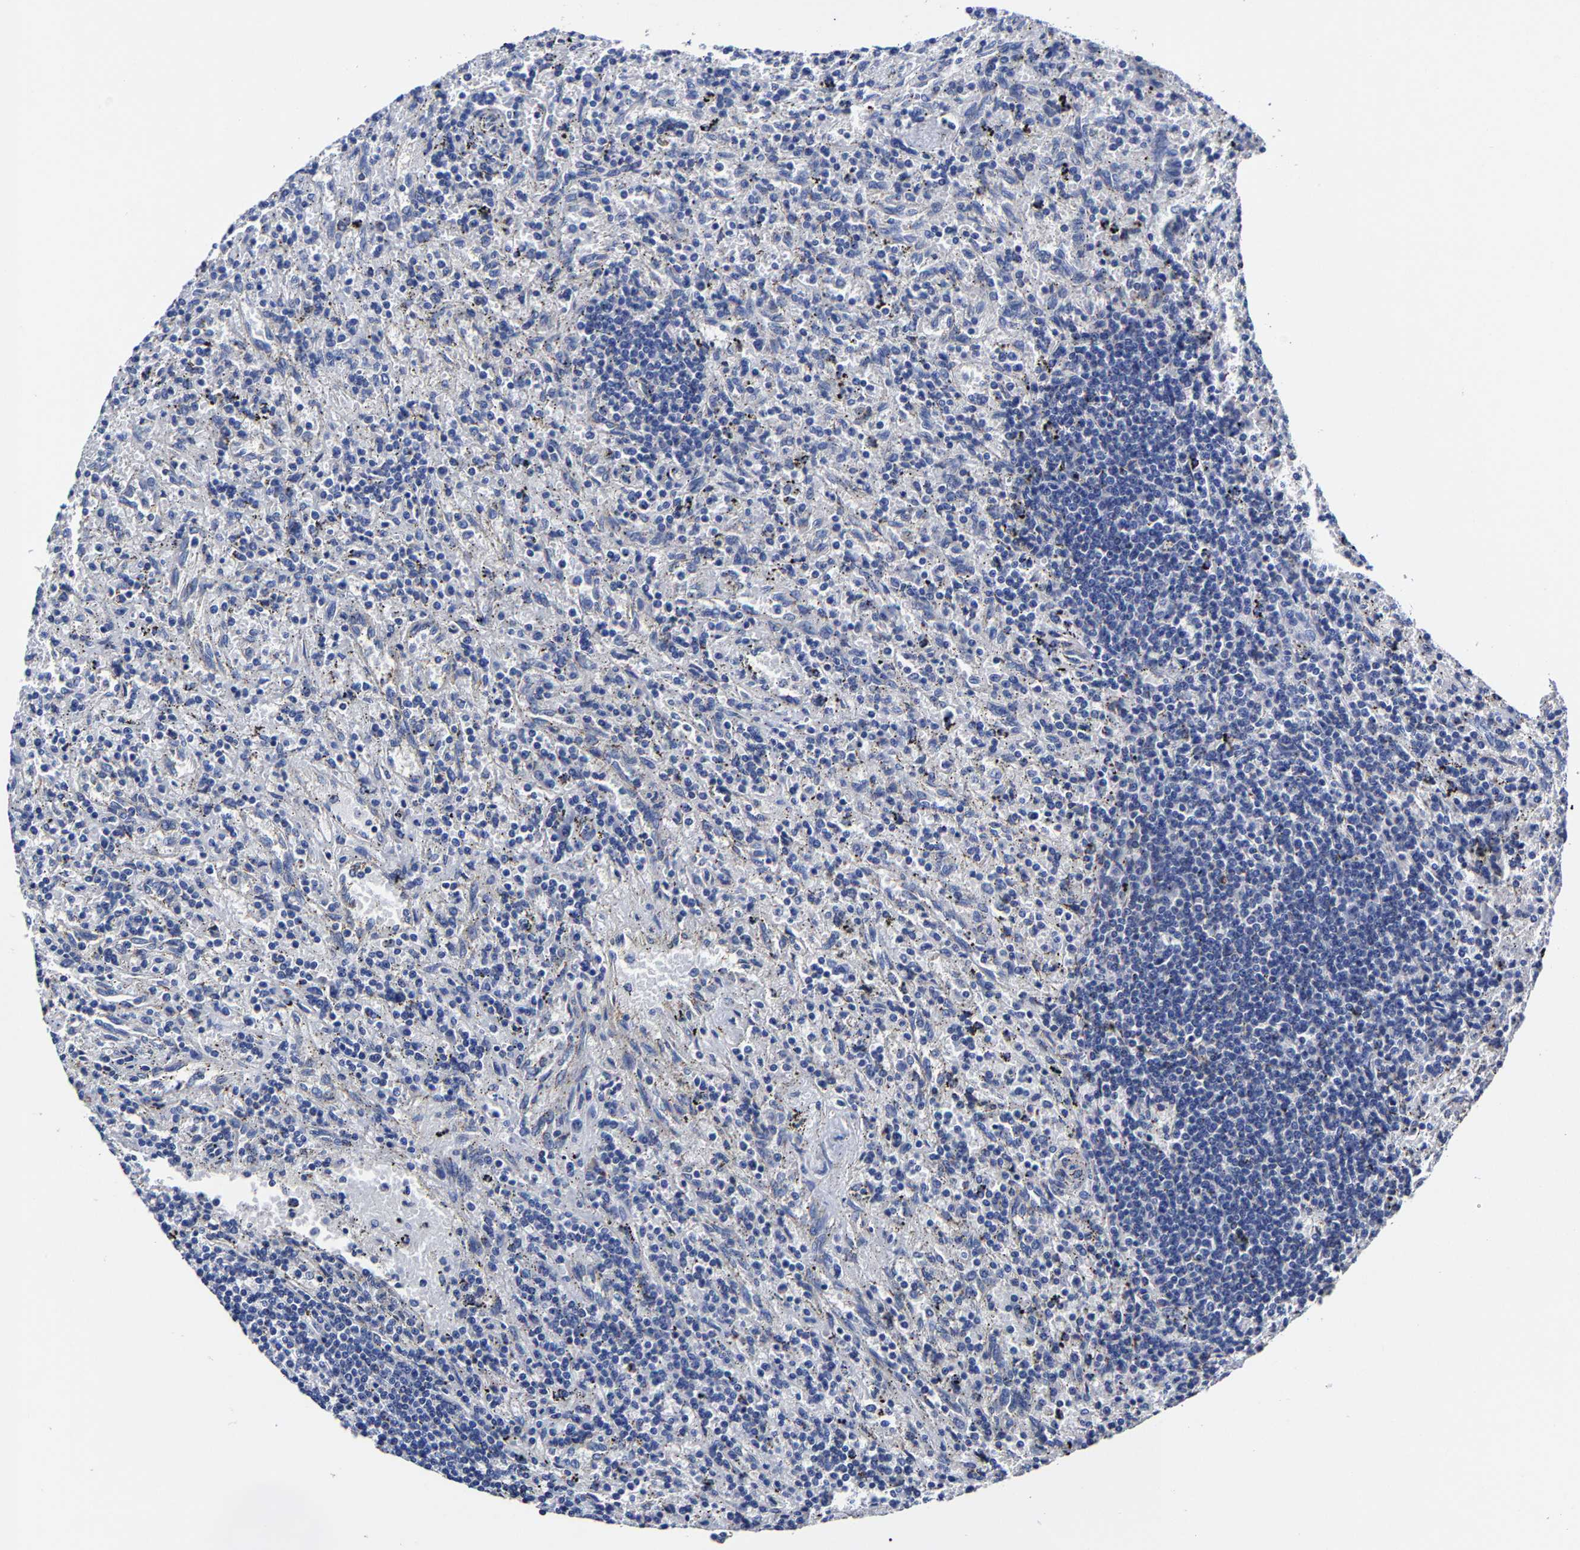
{"staining": {"intensity": "negative", "quantity": "none", "location": "none"}, "tissue": "lymphoma", "cell_type": "Tumor cells", "image_type": "cancer", "snomed": [{"axis": "morphology", "description": "Malignant lymphoma, non-Hodgkin's type, Low grade"}, {"axis": "topography", "description": "Spleen"}], "caption": "Lymphoma stained for a protein using immunohistochemistry (IHC) displays no staining tumor cells.", "gene": "AASS", "patient": {"sex": "male", "age": 76}}